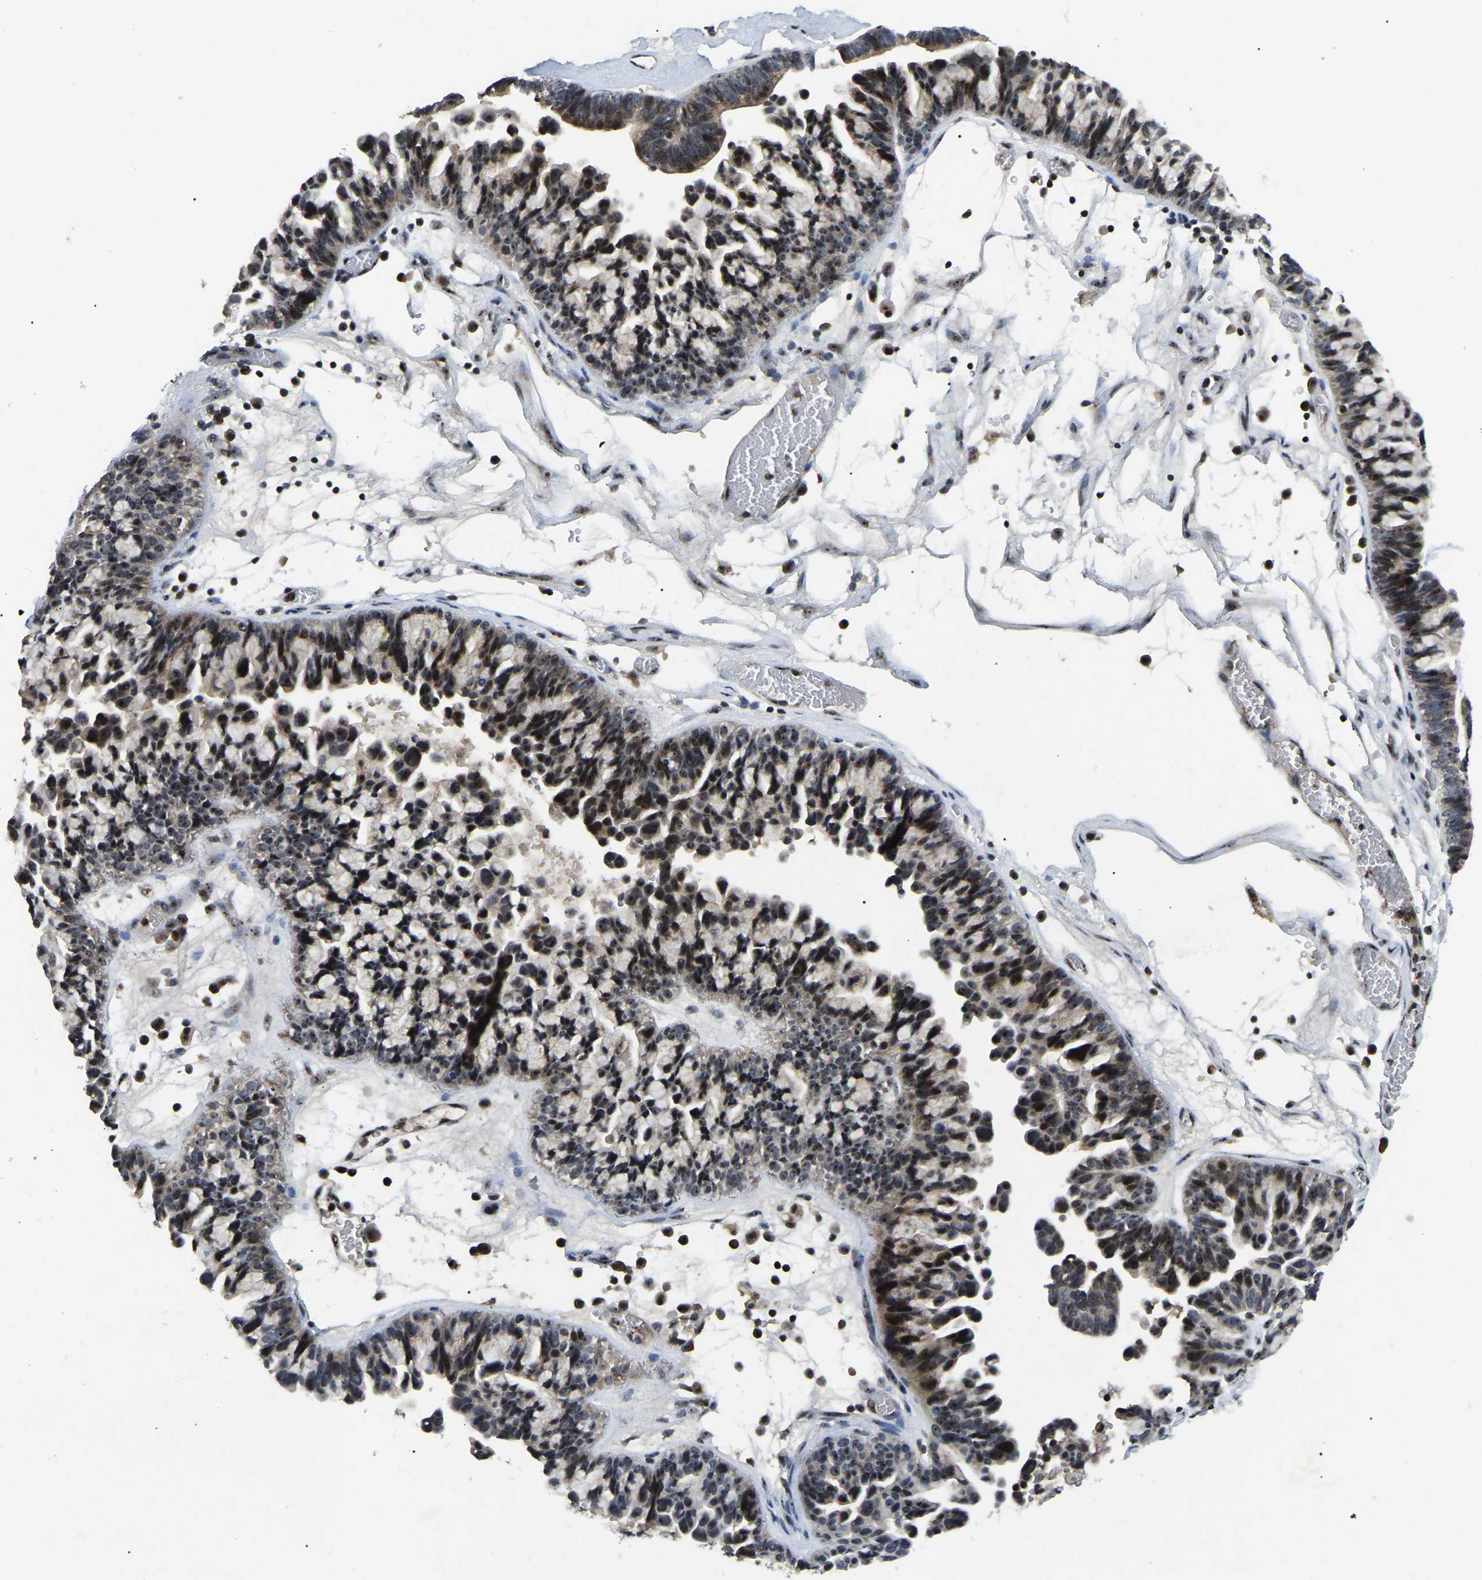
{"staining": {"intensity": "moderate", "quantity": ">75%", "location": "nuclear"}, "tissue": "ovarian cancer", "cell_type": "Tumor cells", "image_type": "cancer", "snomed": [{"axis": "morphology", "description": "Cystadenocarcinoma, serous, NOS"}, {"axis": "topography", "description": "Ovary"}], "caption": "This histopathology image demonstrates ovarian cancer stained with immunohistochemistry to label a protein in brown. The nuclear of tumor cells show moderate positivity for the protein. Nuclei are counter-stained blue.", "gene": "RBM28", "patient": {"sex": "female", "age": 56}}